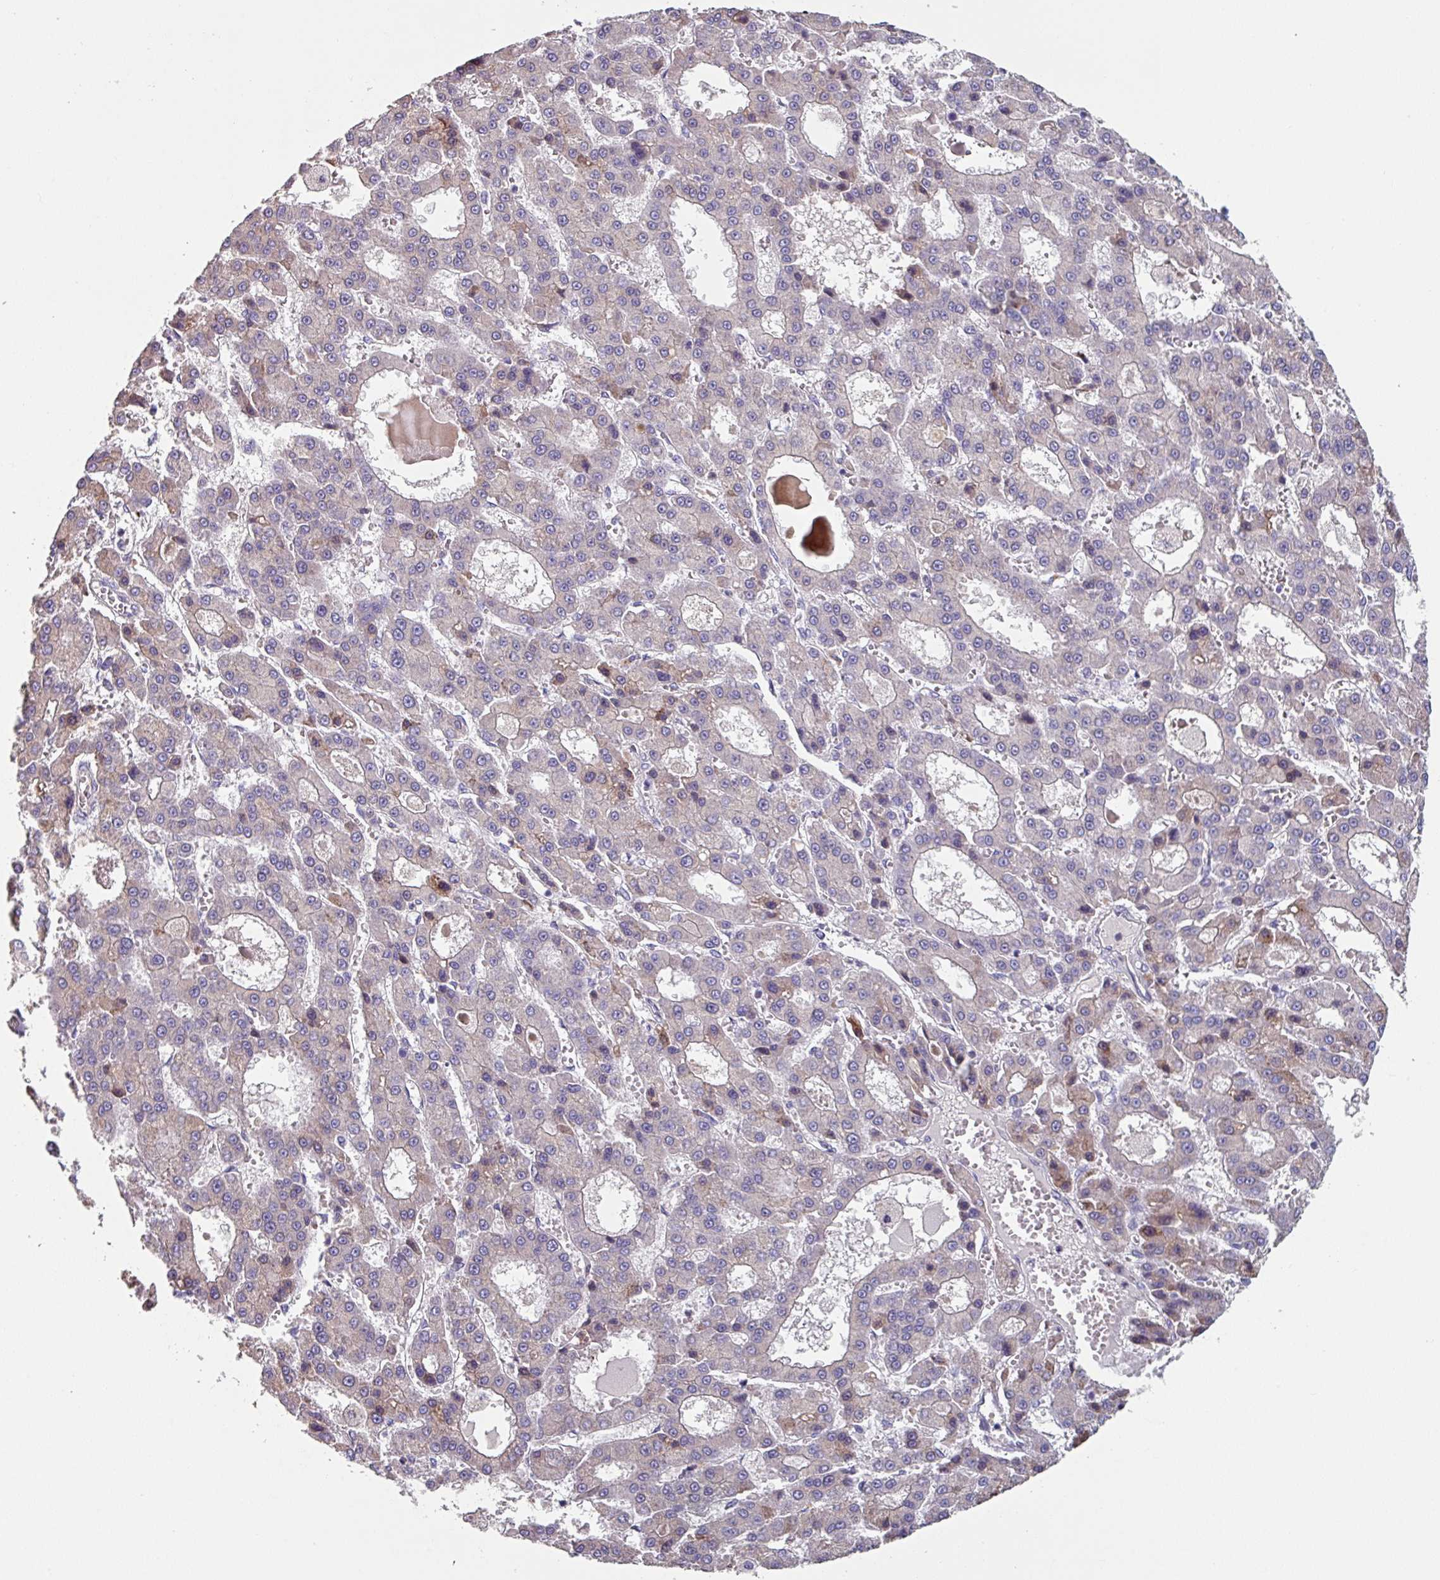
{"staining": {"intensity": "weak", "quantity": "<25%", "location": "cytoplasmic/membranous"}, "tissue": "liver cancer", "cell_type": "Tumor cells", "image_type": "cancer", "snomed": [{"axis": "morphology", "description": "Carcinoma, Hepatocellular, NOS"}, {"axis": "topography", "description": "Liver"}], "caption": "Tumor cells are negative for protein expression in human hepatocellular carcinoma (liver). (DAB immunohistochemistry visualized using brightfield microscopy, high magnification).", "gene": "TMEM132A", "patient": {"sex": "male", "age": 70}}